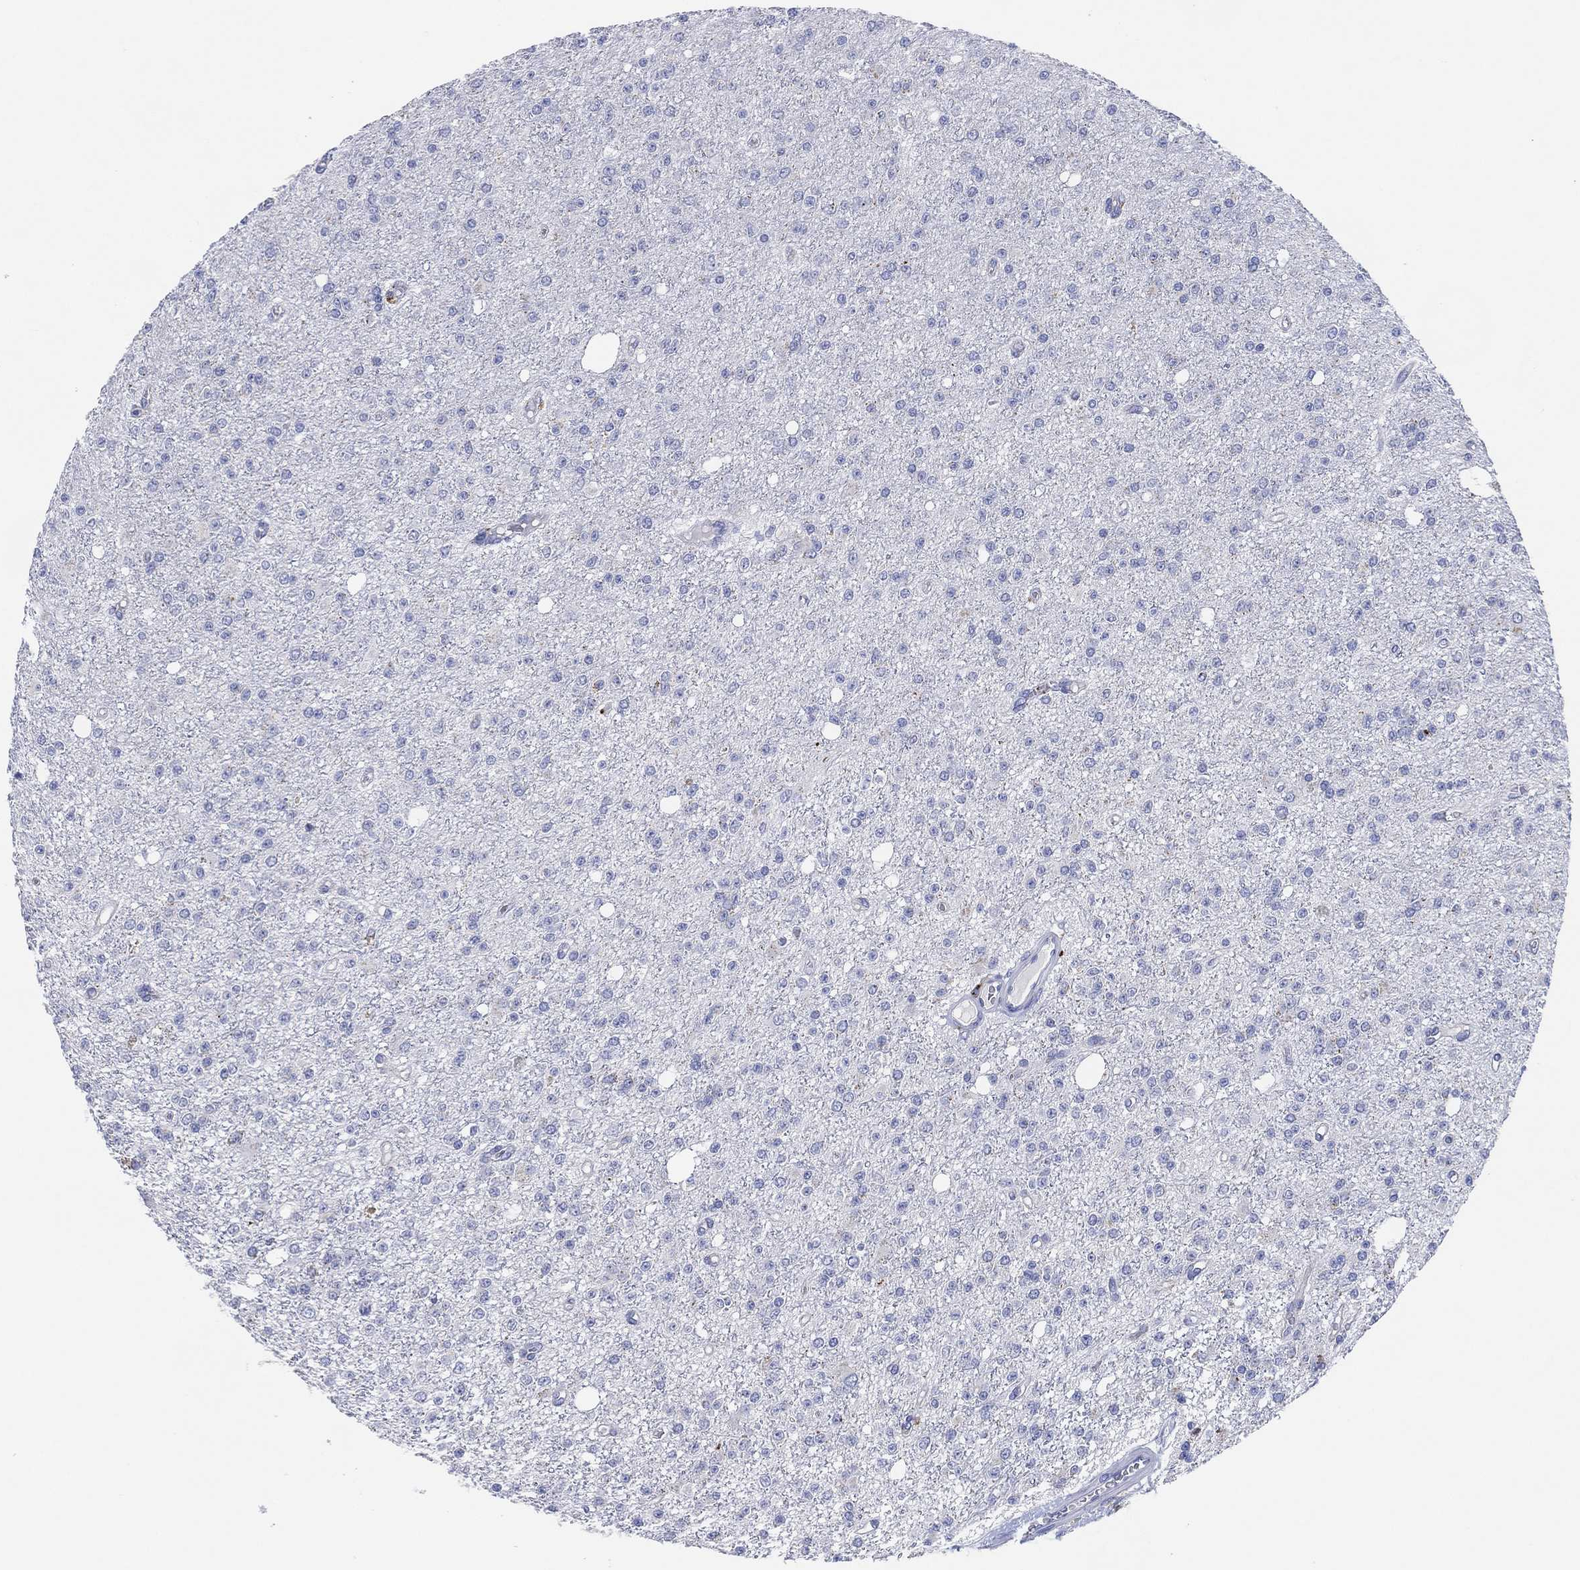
{"staining": {"intensity": "negative", "quantity": "none", "location": "none"}, "tissue": "glioma", "cell_type": "Tumor cells", "image_type": "cancer", "snomed": [{"axis": "morphology", "description": "Glioma, malignant, Low grade"}, {"axis": "topography", "description": "Brain"}], "caption": "IHC of glioma demonstrates no staining in tumor cells.", "gene": "GALNS", "patient": {"sex": "female", "age": 45}}